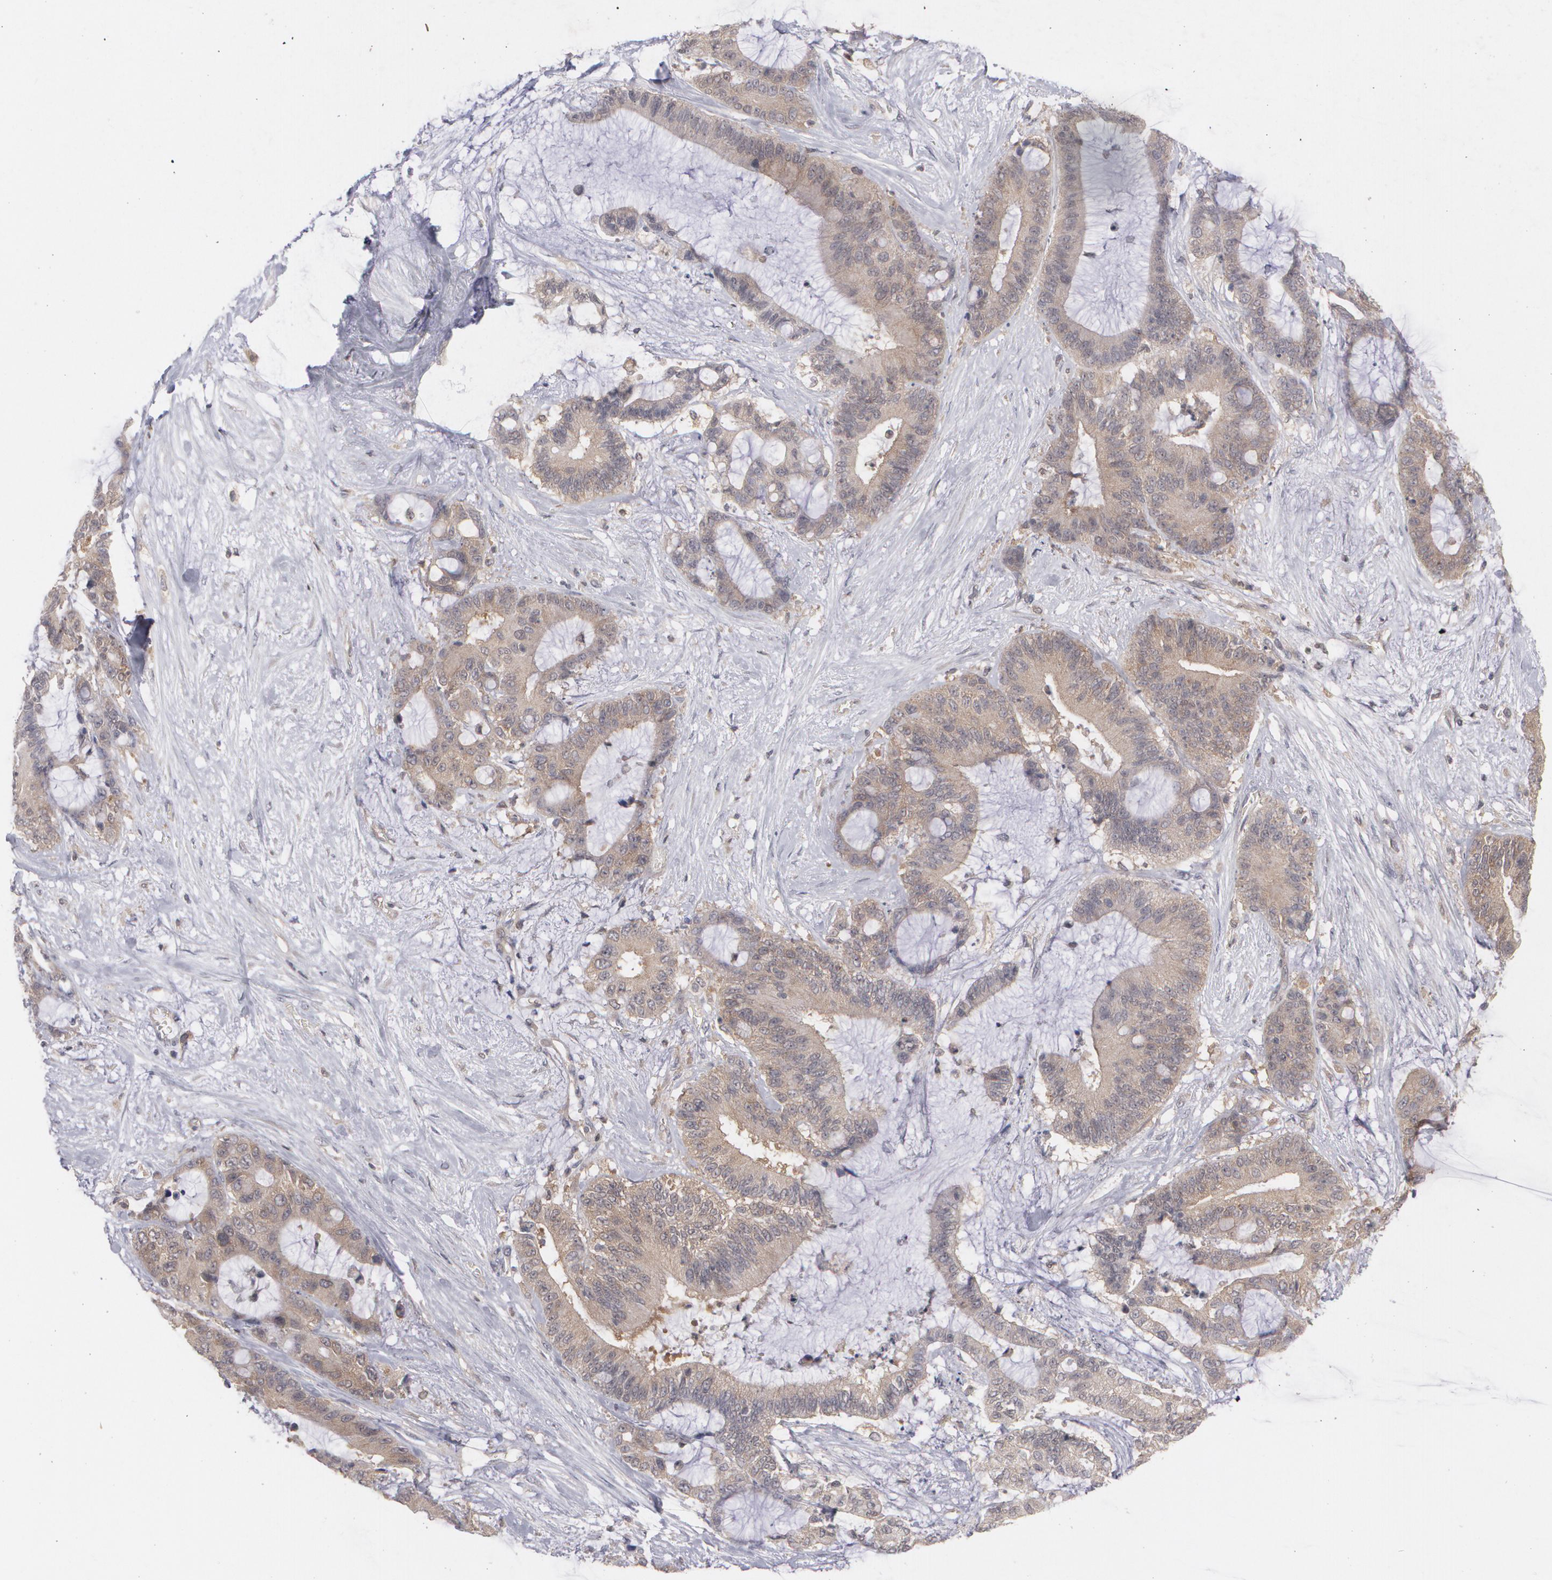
{"staining": {"intensity": "weak", "quantity": ">75%", "location": "cytoplasmic/membranous"}, "tissue": "liver cancer", "cell_type": "Tumor cells", "image_type": "cancer", "snomed": [{"axis": "morphology", "description": "Cholangiocarcinoma"}, {"axis": "topography", "description": "Liver"}], "caption": "High-power microscopy captured an IHC histopathology image of cholangiocarcinoma (liver), revealing weak cytoplasmic/membranous positivity in approximately >75% of tumor cells.", "gene": "HTT", "patient": {"sex": "female", "age": 73}}